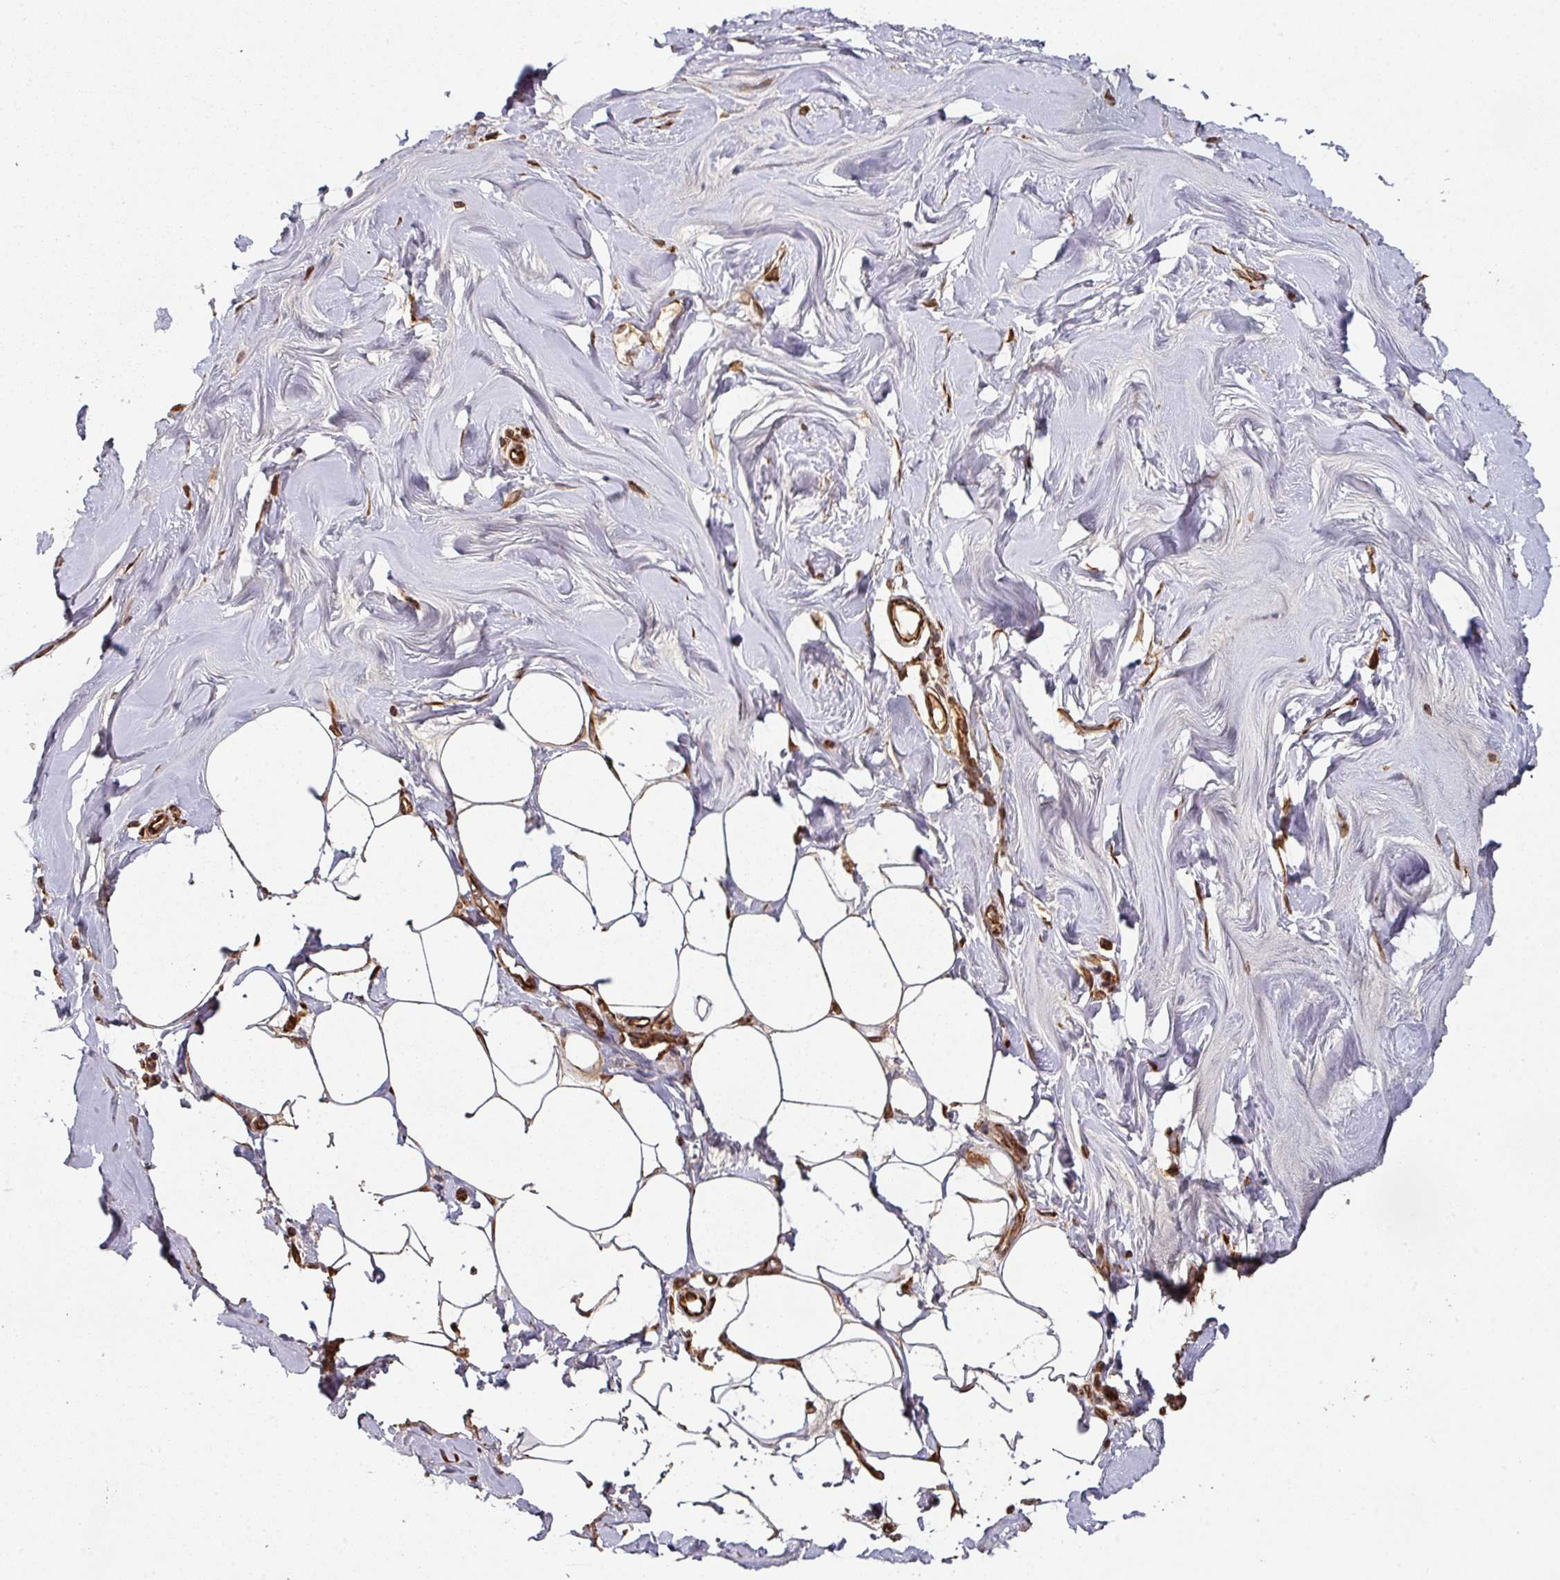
{"staining": {"intensity": "moderate", "quantity": "25%-75%", "location": "cytoplasmic/membranous"}, "tissue": "breast", "cell_type": "Adipocytes", "image_type": "normal", "snomed": [{"axis": "morphology", "description": "Normal tissue, NOS"}, {"axis": "topography", "description": "Breast"}], "caption": "Immunohistochemical staining of unremarkable breast demonstrates moderate cytoplasmic/membranous protein staining in approximately 25%-75% of adipocytes. The protein of interest is stained brown, and the nuclei are stained in blue (DAB (3,3'-diaminobenzidine) IHC with brightfield microscopy, high magnification).", "gene": "TRAP1", "patient": {"sex": "female", "age": 27}}